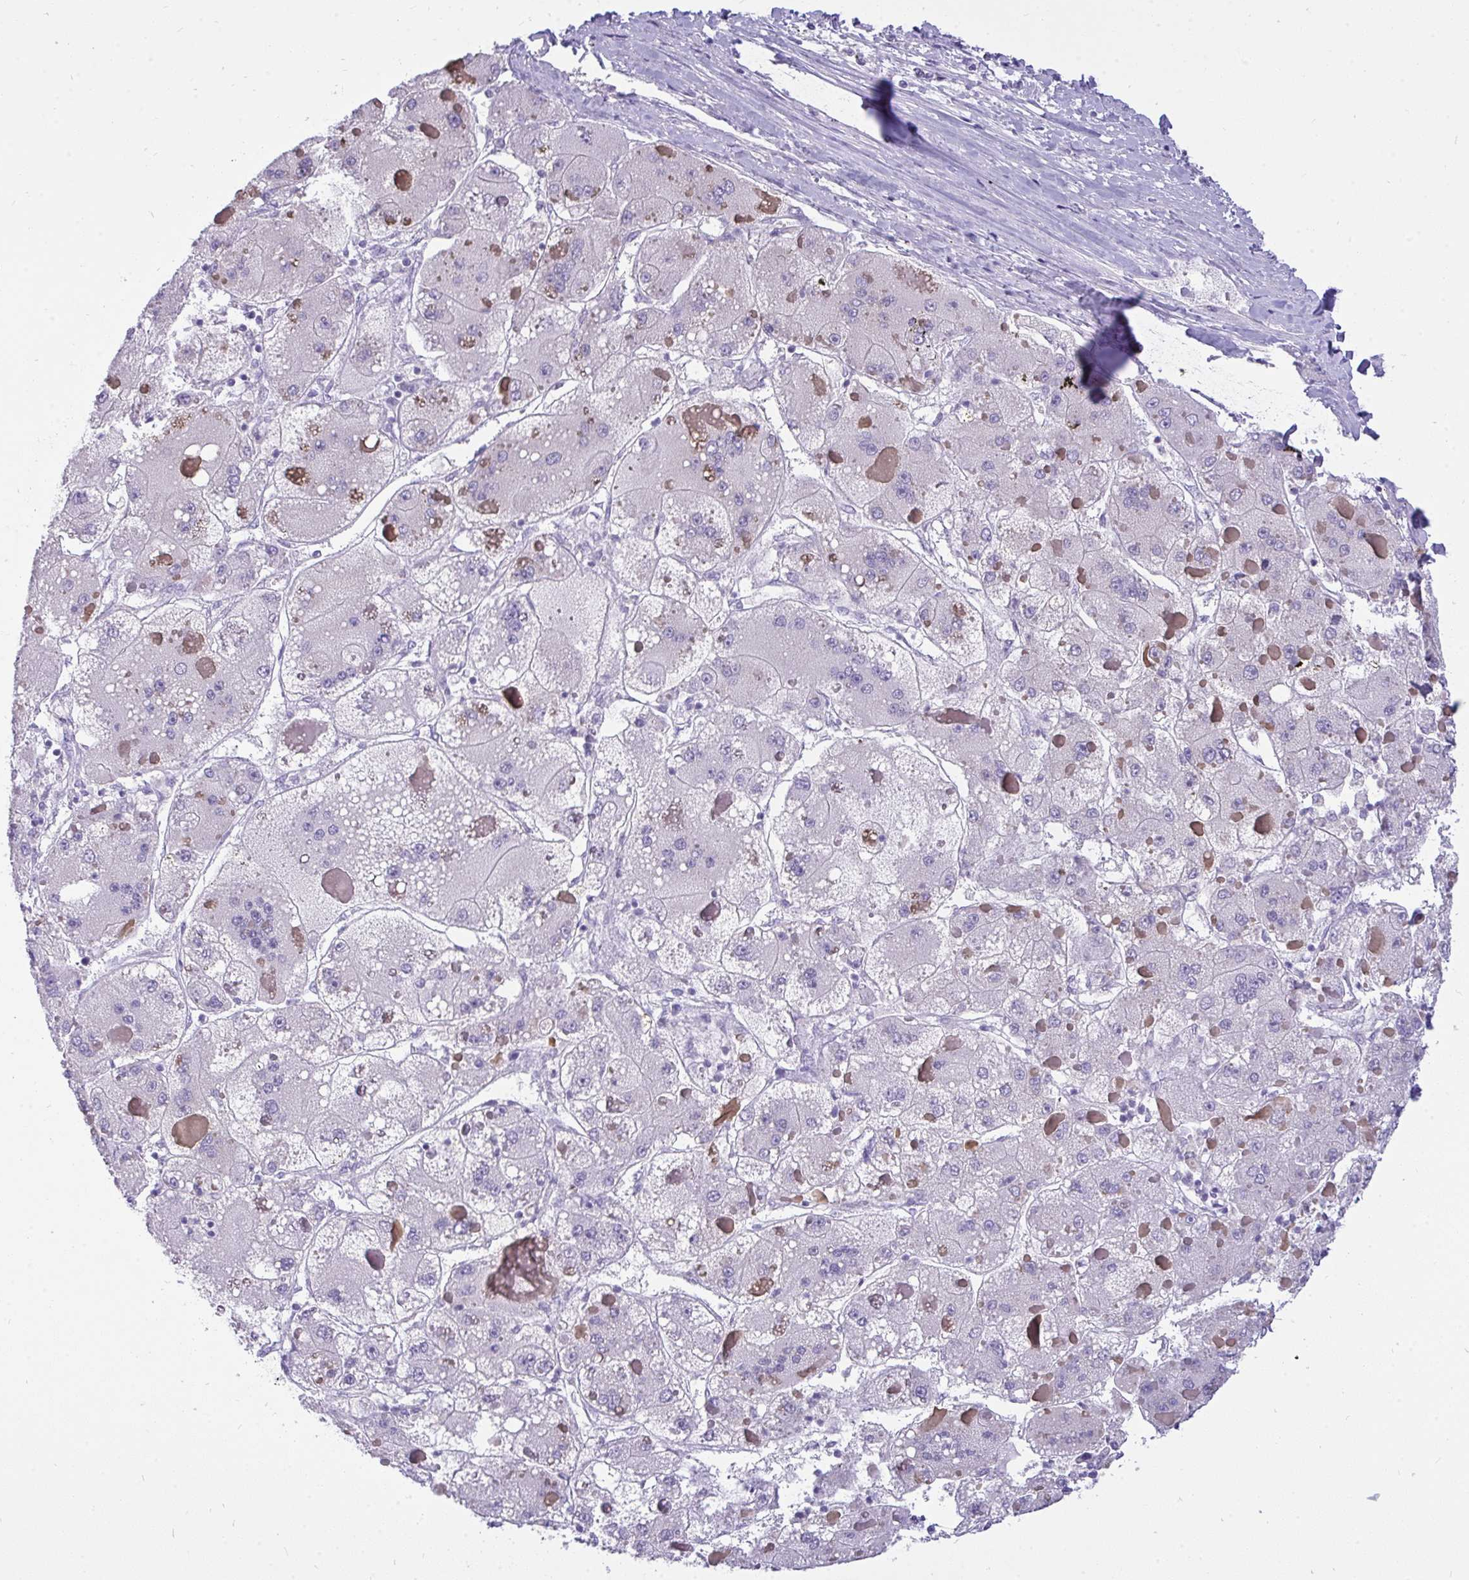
{"staining": {"intensity": "negative", "quantity": "none", "location": "none"}, "tissue": "liver cancer", "cell_type": "Tumor cells", "image_type": "cancer", "snomed": [{"axis": "morphology", "description": "Carcinoma, Hepatocellular, NOS"}, {"axis": "topography", "description": "Liver"}], "caption": "Histopathology image shows no significant protein positivity in tumor cells of liver cancer (hepatocellular carcinoma). Nuclei are stained in blue.", "gene": "VGLL3", "patient": {"sex": "female", "age": 73}}